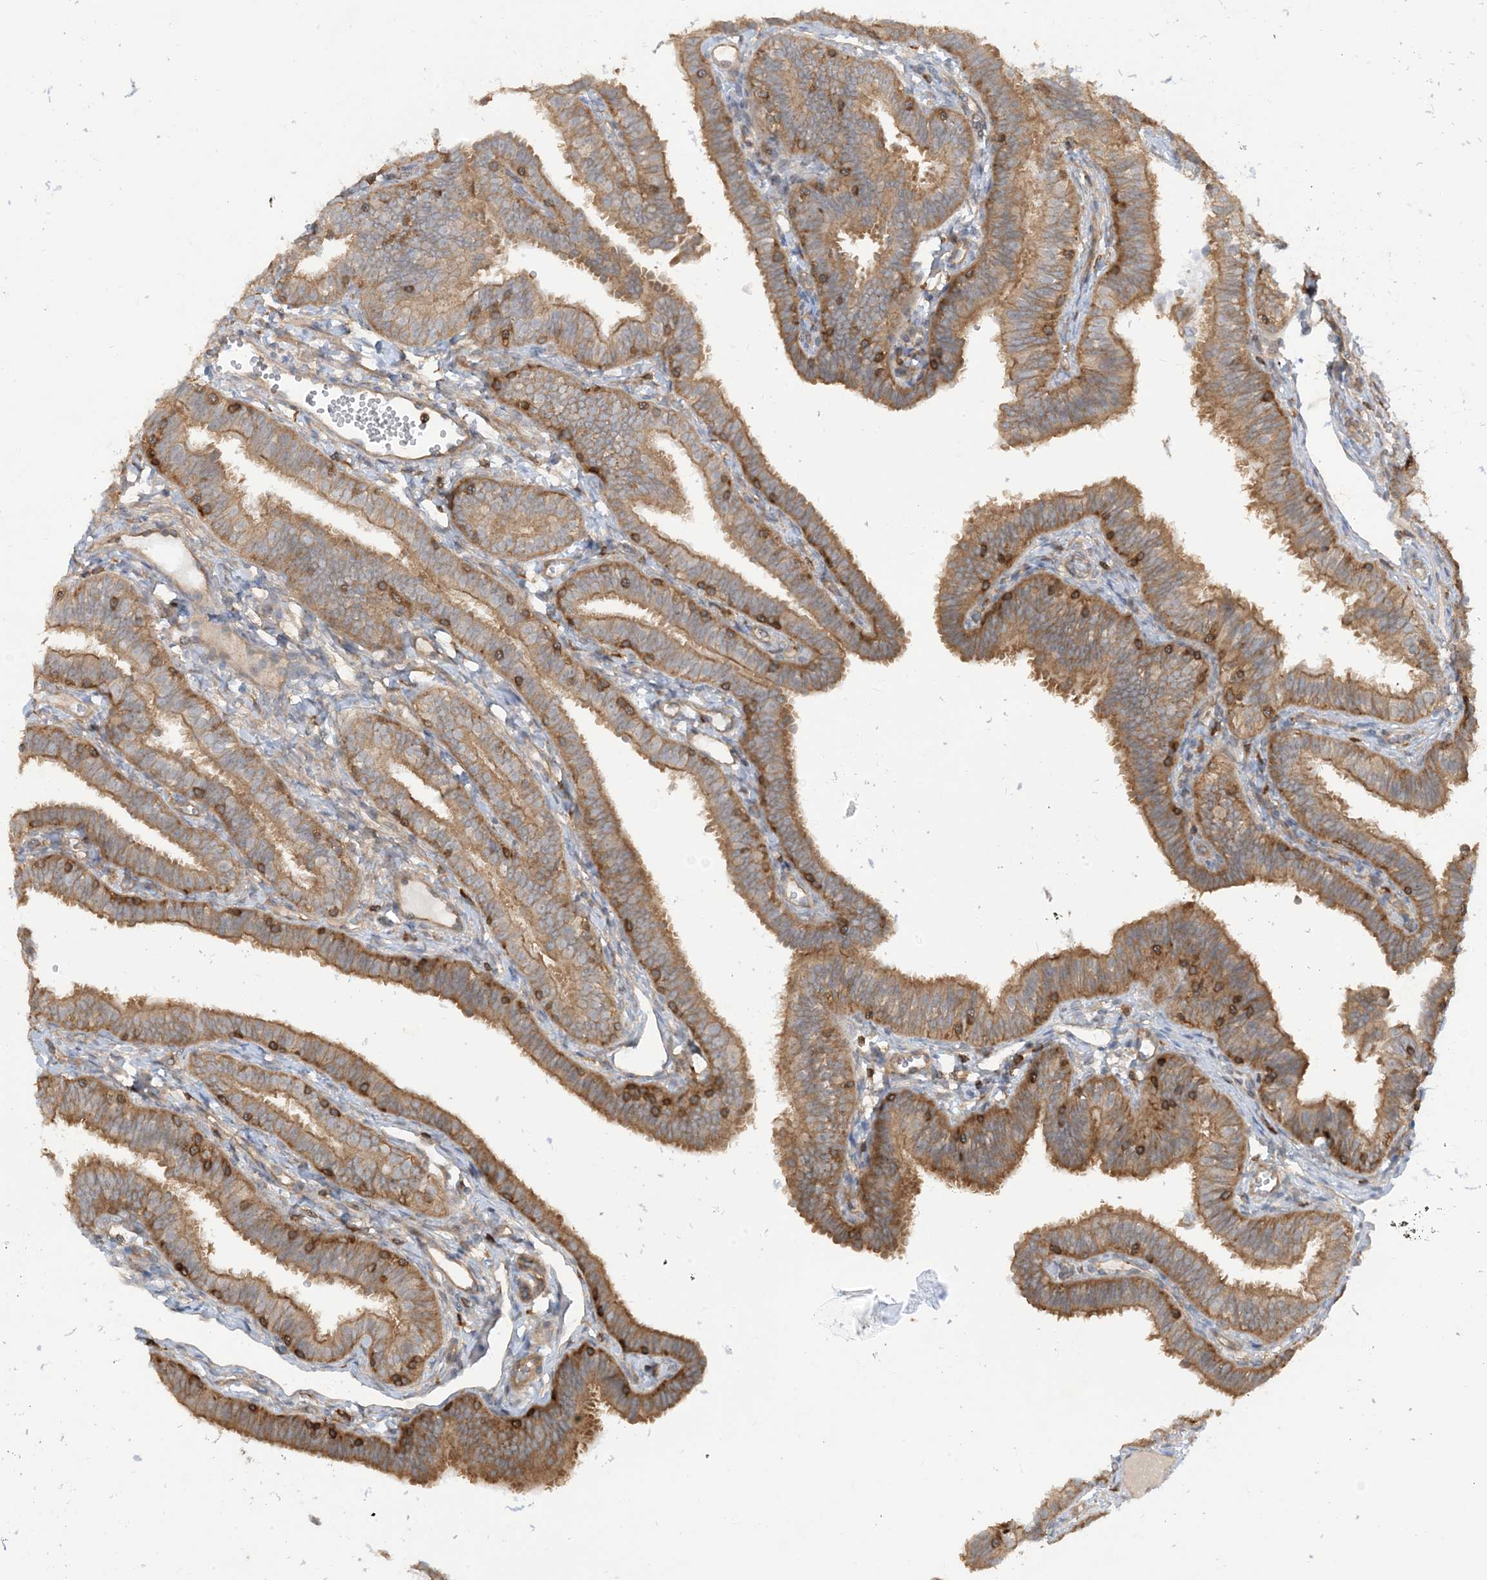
{"staining": {"intensity": "moderate", "quantity": ">75%", "location": "cytoplasmic/membranous"}, "tissue": "fallopian tube", "cell_type": "Glandular cells", "image_type": "normal", "snomed": [{"axis": "morphology", "description": "Normal tissue, NOS"}, {"axis": "topography", "description": "Fallopian tube"}], "caption": "The micrograph displays a brown stain indicating the presence of a protein in the cytoplasmic/membranous of glandular cells in fallopian tube. The staining was performed using DAB (3,3'-diaminobenzidine) to visualize the protein expression in brown, while the nuclei were stained in blue with hematoxylin (Magnification: 20x).", "gene": "CAPZB", "patient": {"sex": "female", "age": 35}}